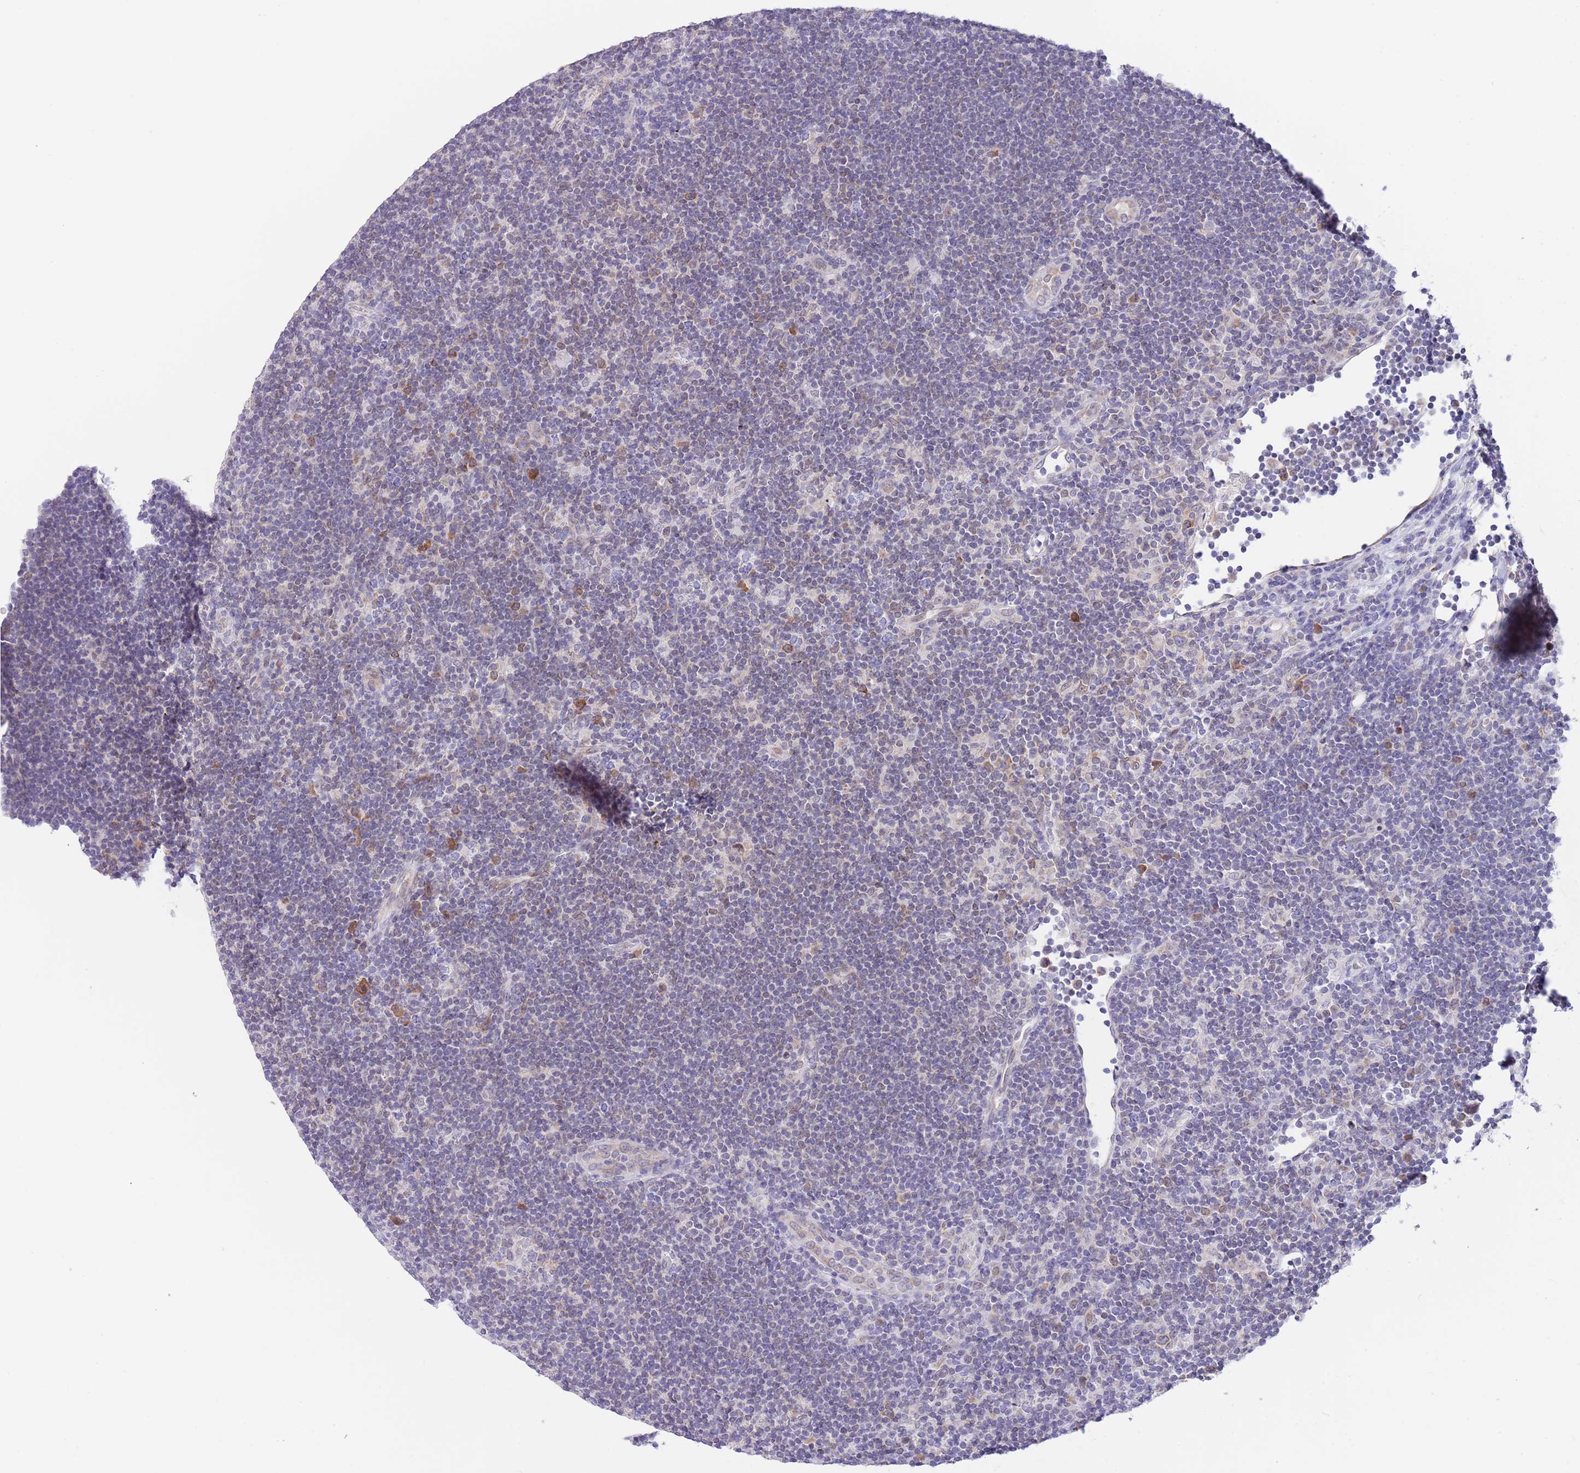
{"staining": {"intensity": "negative", "quantity": "none", "location": "none"}, "tissue": "lymphoma", "cell_type": "Tumor cells", "image_type": "cancer", "snomed": [{"axis": "morphology", "description": "Hodgkin's disease, NOS"}, {"axis": "topography", "description": "Lymph node"}], "caption": "High power microscopy image of an IHC histopathology image of Hodgkin's disease, revealing no significant staining in tumor cells.", "gene": "EBPL", "patient": {"sex": "female", "age": 57}}